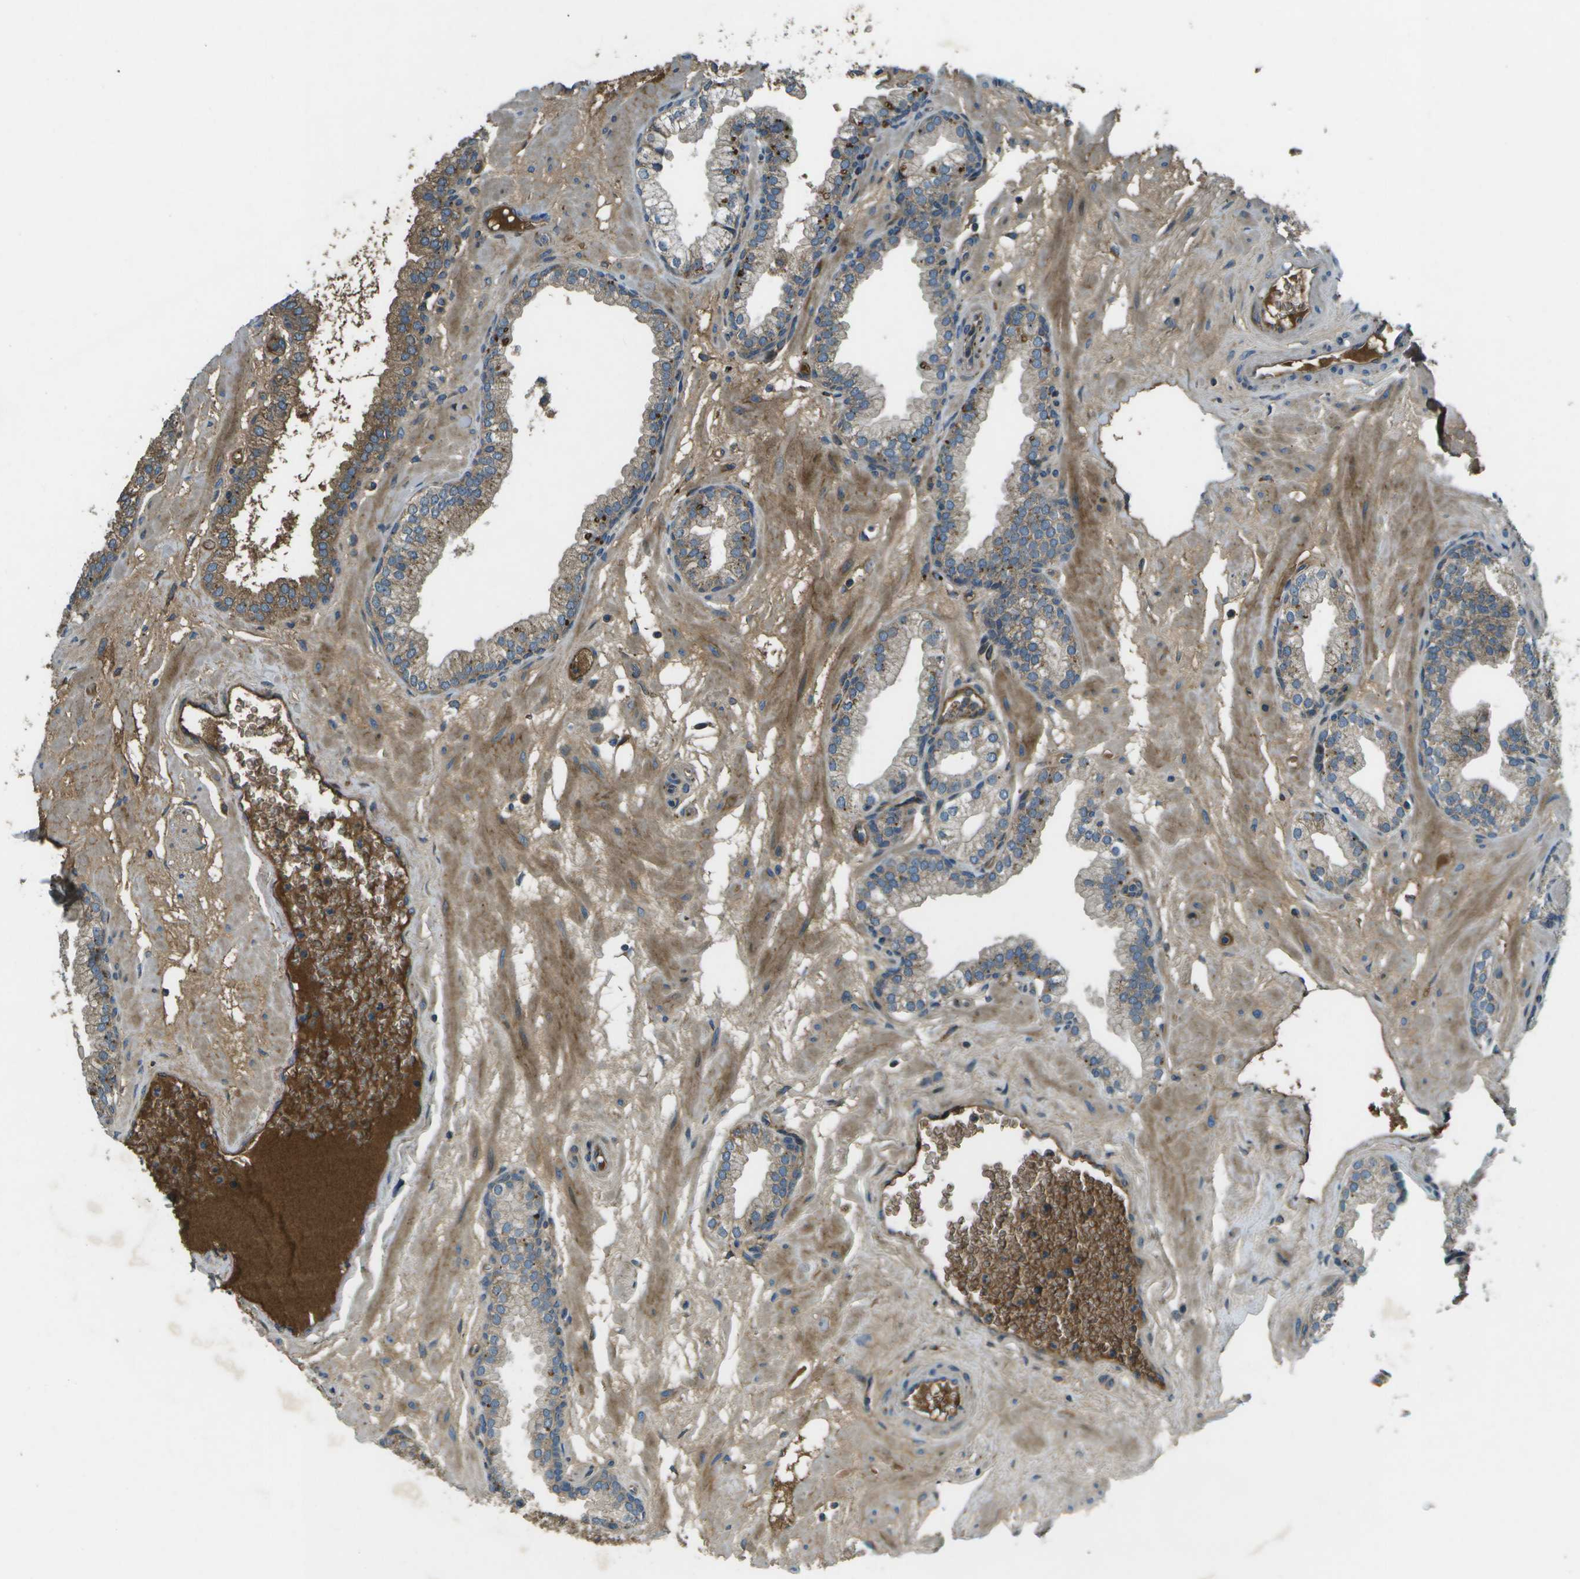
{"staining": {"intensity": "moderate", "quantity": "25%-75%", "location": "cytoplasmic/membranous"}, "tissue": "prostate", "cell_type": "Glandular cells", "image_type": "normal", "snomed": [{"axis": "morphology", "description": "Normal tissue, NOS"}, {"axis": "morphology", "description": "Urothelial carcinoma, Low grade"}, {"axis": "topography", "description": "Urinary bladder"}, {"axis": "topography", "description": "Prostate"}], "caption": "An immunohistochemistry (IHC) photomicrograph of benign tissue is shown. Protein staining in brown highlights moderate cytoplasmic/membranous positivity in prostate within glandular cells. (IHC, brightfield microscopy, high magnification).", "gene": "PXYLP1", "patient": {"sex": "male", "age": 60}}